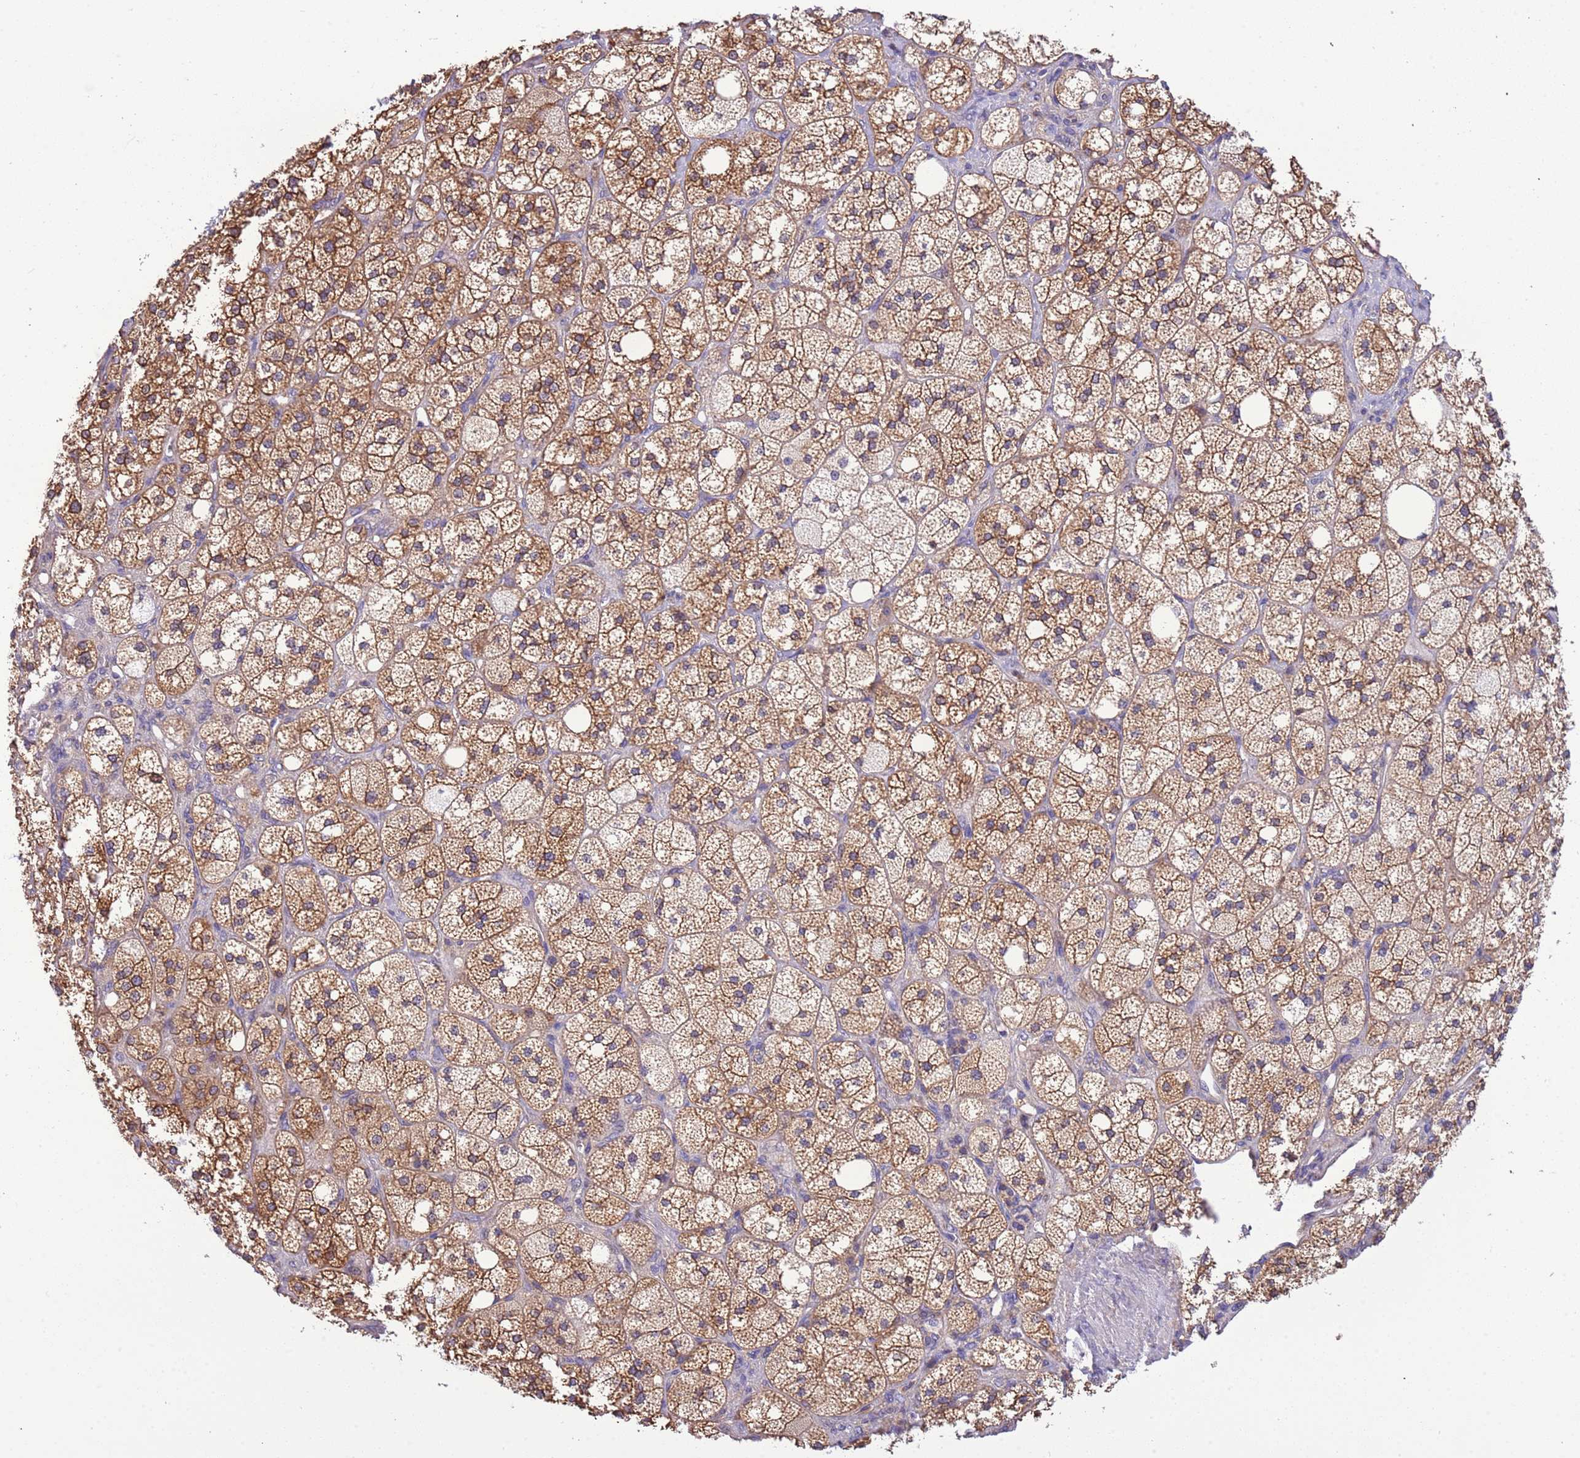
{"staining": {"intensity": "moderate", "quantity": ">75%", "location": "cytoplasmic/membranous"}, "tissue": "adrenal gland", "cell_type": "Glandular cells", "image_type": "normal", "snomed": [{"axis": "morphology", "description": "Normal tissue, NOS"}, {"axis": "topography", "description": "Adrenal gland"}], "caption": "Moderate cytoplasmic/membranous staining is identified in approximately >75% of glandular cells in unremarkable adrenal gland. The staining is performed using DAB (3,3'-diaminobenzidine) brown chromogen to label protein expression. The nuclei are counter-stained blue using hematoxylin.", "gene": "STIP1", "patient": {"sex": "male", "age": 61}}